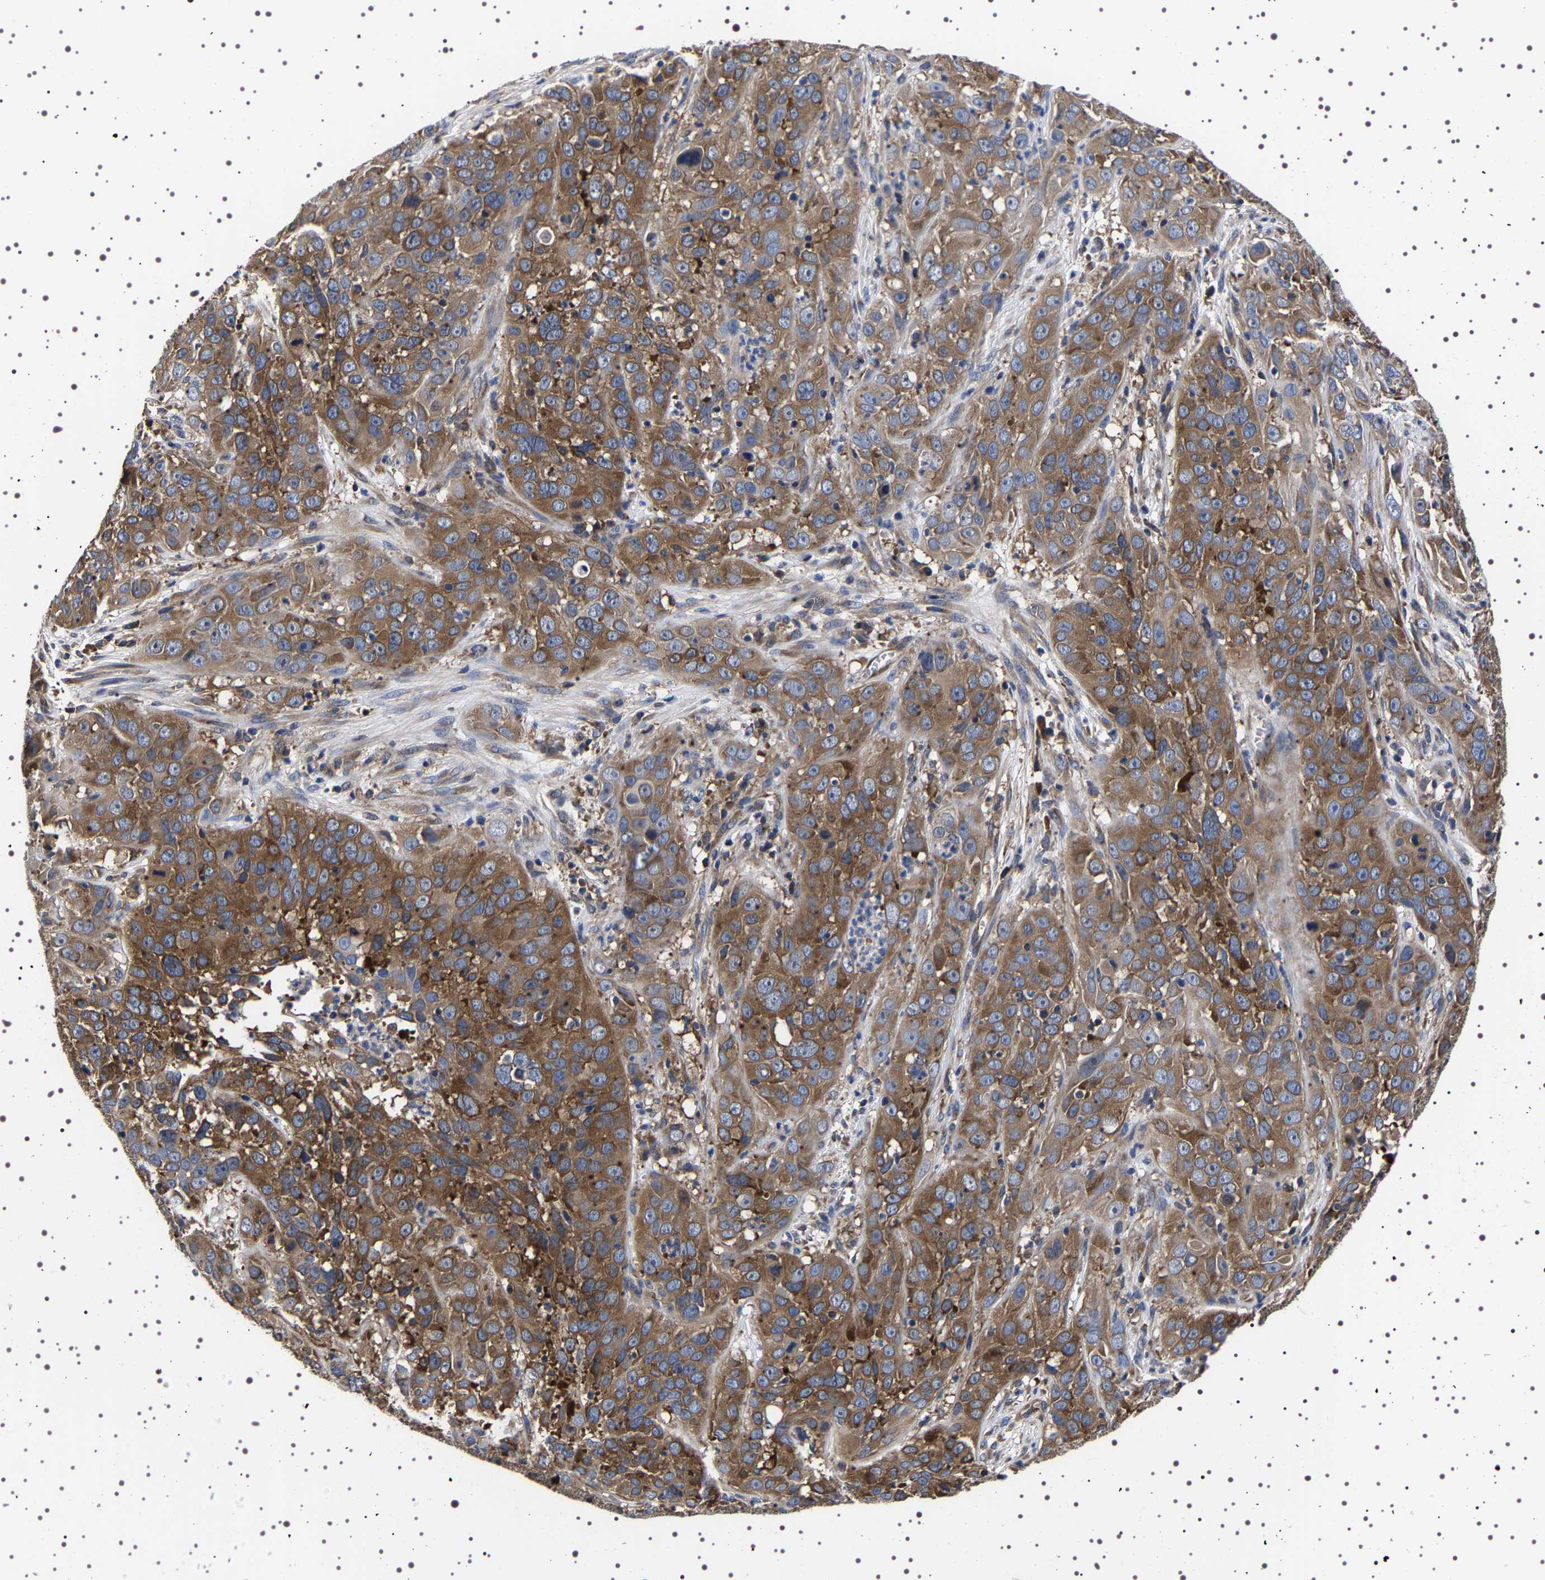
{"staining": {"intensity": "moderate", "quantity": ">75%", "location": "cytoplasmic/membranous"}, "tissue": "cervical cancer", "cell_type": "Tumor cells", "image_type": "cancer", "snomed": [{"axis": "morphology", "description": "Squamous cell carcinoma, NOS"}, {"axis": "topography", "description": "Cervix"}], "caption": "The micrograph exhibits a brown stain indicating the presence of a protein in the cytoplasmic/membranous of tumor cells in squamous cell carcinoma (cervical). (DAB (3,3'-diaminobenzidine) IHC with brightfield microscopy, high magnification).", "gene": "DARS1", "patient": {"sex": "female", "age": 32}}